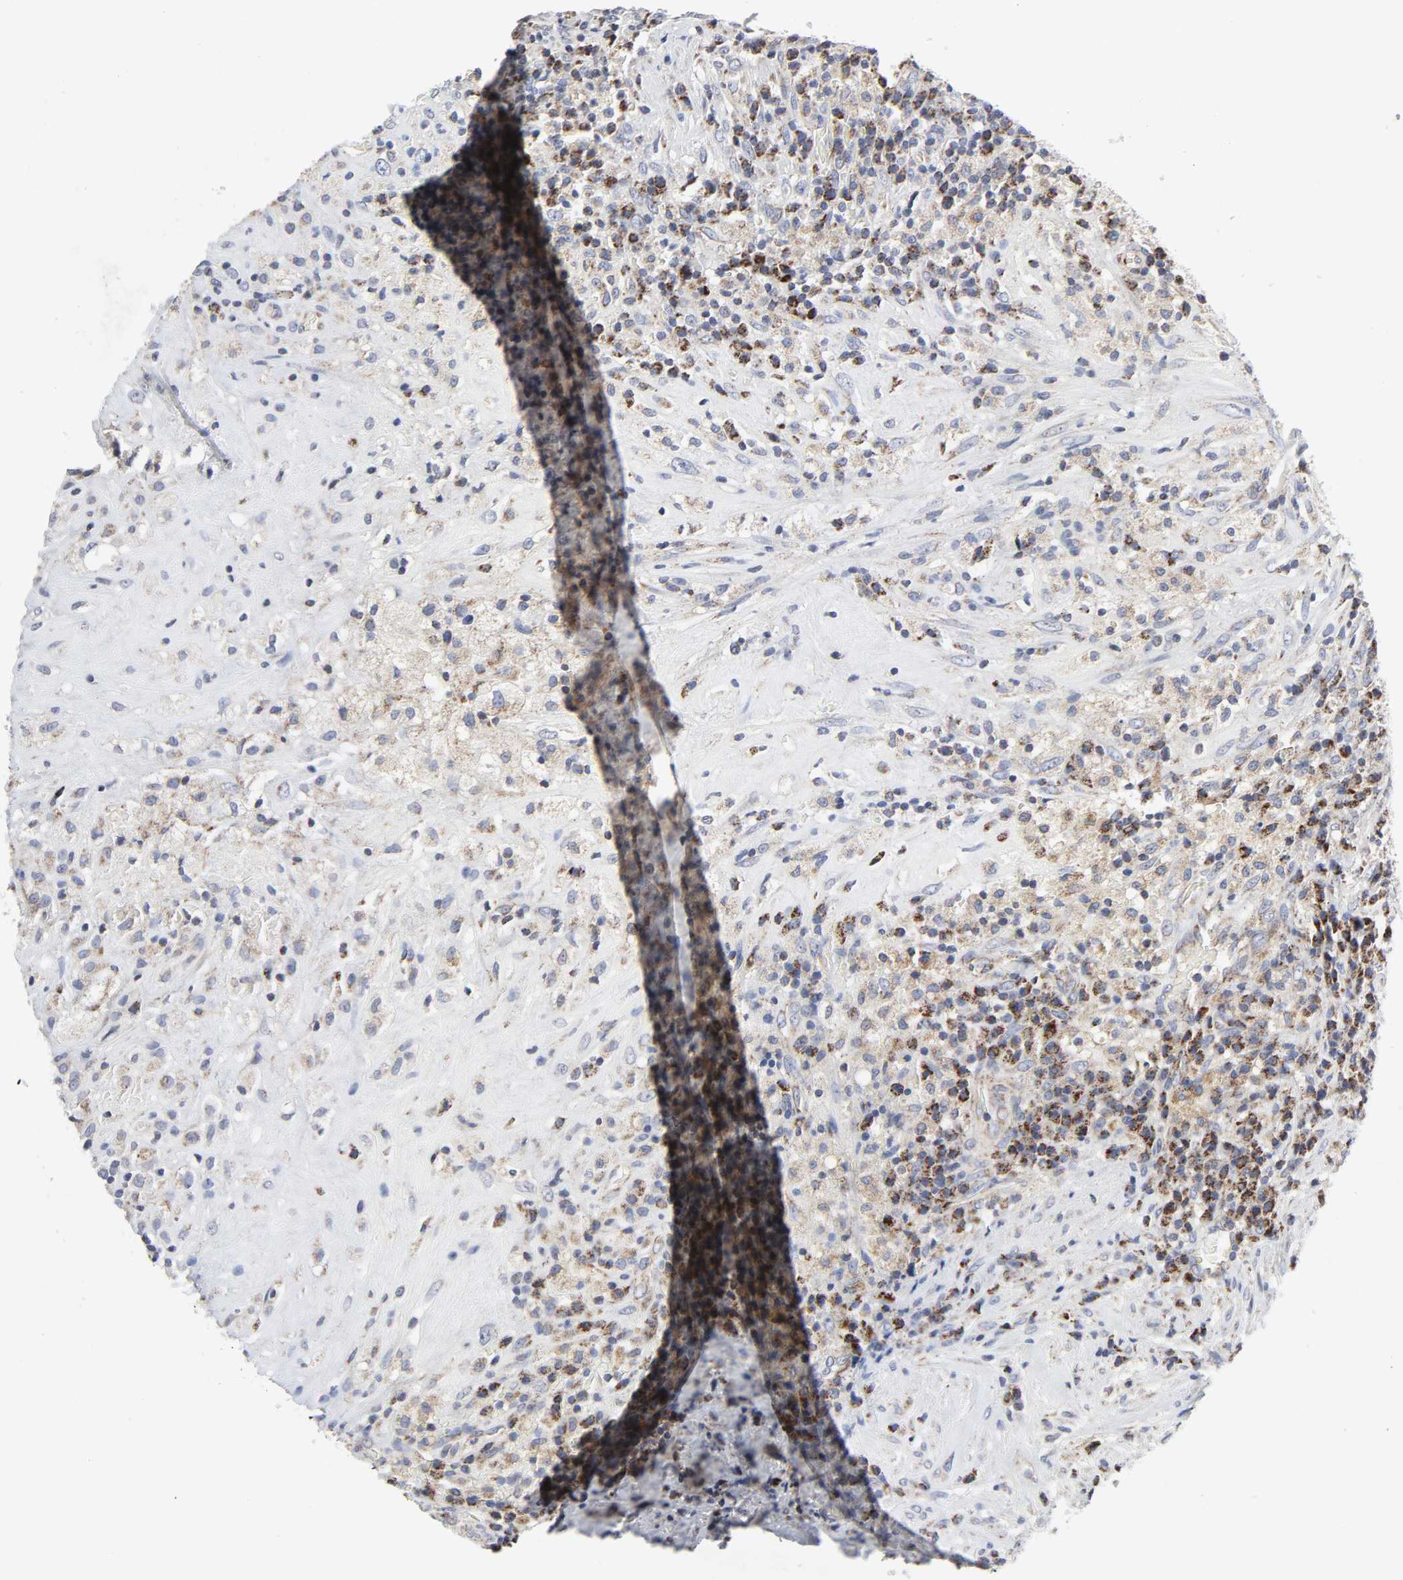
{"staining": {"intensity": "weak", "quantity": "25%-75%", "location": "cytoplasmic/membranous"}, "tissue": "testis cancer", "cell_type": "Tumor cells", "image_type": "cancer", "snomed": [{"axis": "morphology", "description": "Necrosis, NOS"}, {"axis": "morphology", "description": "Carcinoma, Embryonal, NOS"}, {"axis": "topography", "description": "Testis"}], "caption": "This photomicrograph demonstrates testis embryonal carcinoma stained with IHC to label a protein in brown. The cytoplasmic/membranous of tumor cells show weak positivity for the protein. Nuclei are counter-stained blue.", "gene": "AOPEP", "patient": {"sex": "male", "age": 19}}